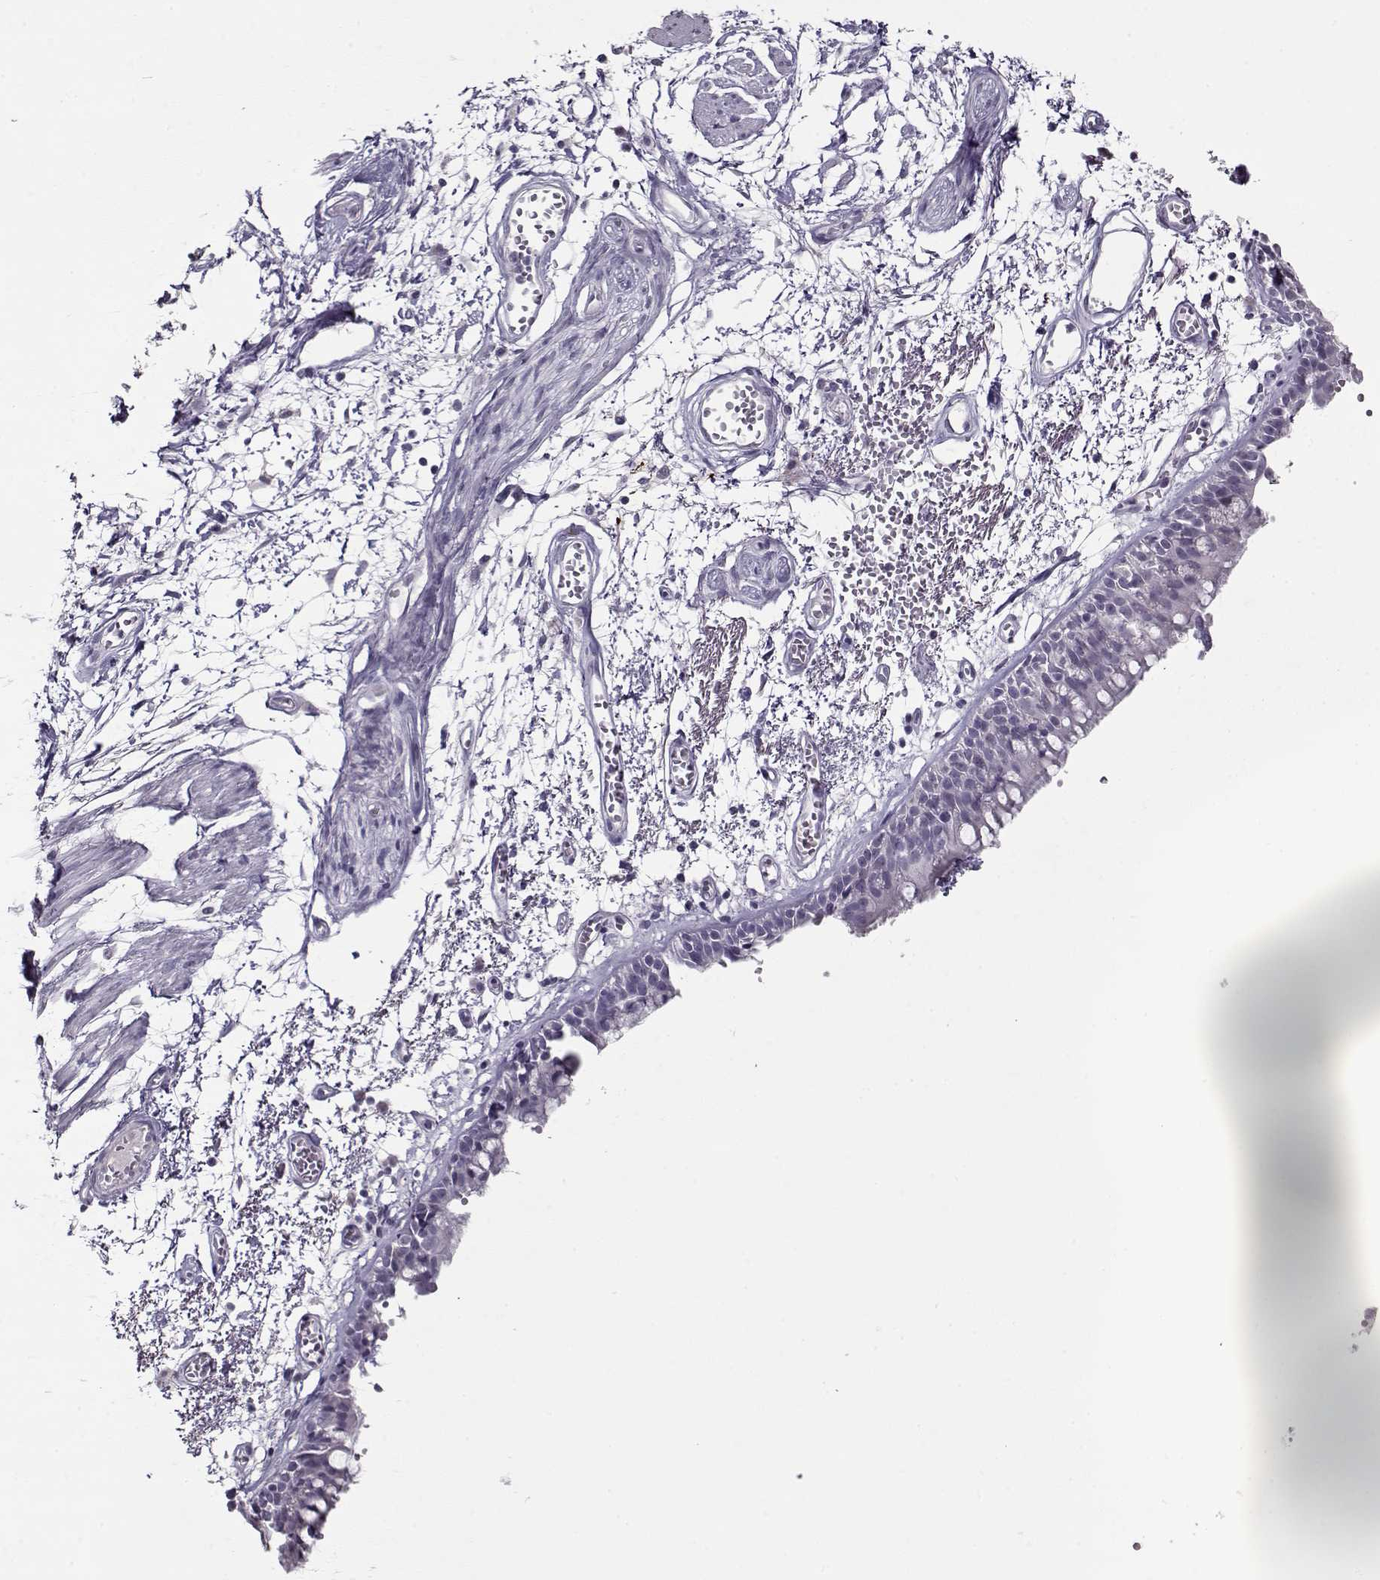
{"staining": {"intensity": "negative", "quantity": "none", "location": "none"}, "tissue": "bronchus", "cell_type": "Respiratory epithelial cells", "image_type": "normal", "snomed": [{"axis": "morphology", "description": "Normal tissue, NOS"}, {"axis": "morphology", "description": "Squamous cell carcinoma, NOS"}, {"axis": "topography", "description": "Cartilage tissue"}, {"axis": "topography", "description": "Bronchus"}, {"axis": "topography", "description": "Lung"}], "caption": "Immunohistochemical staining of benign bronchus displays no significant staining in respiratory epithelial cells.", "gene": "SEC16B", "patient": {"sex": "male", "age": 66}}